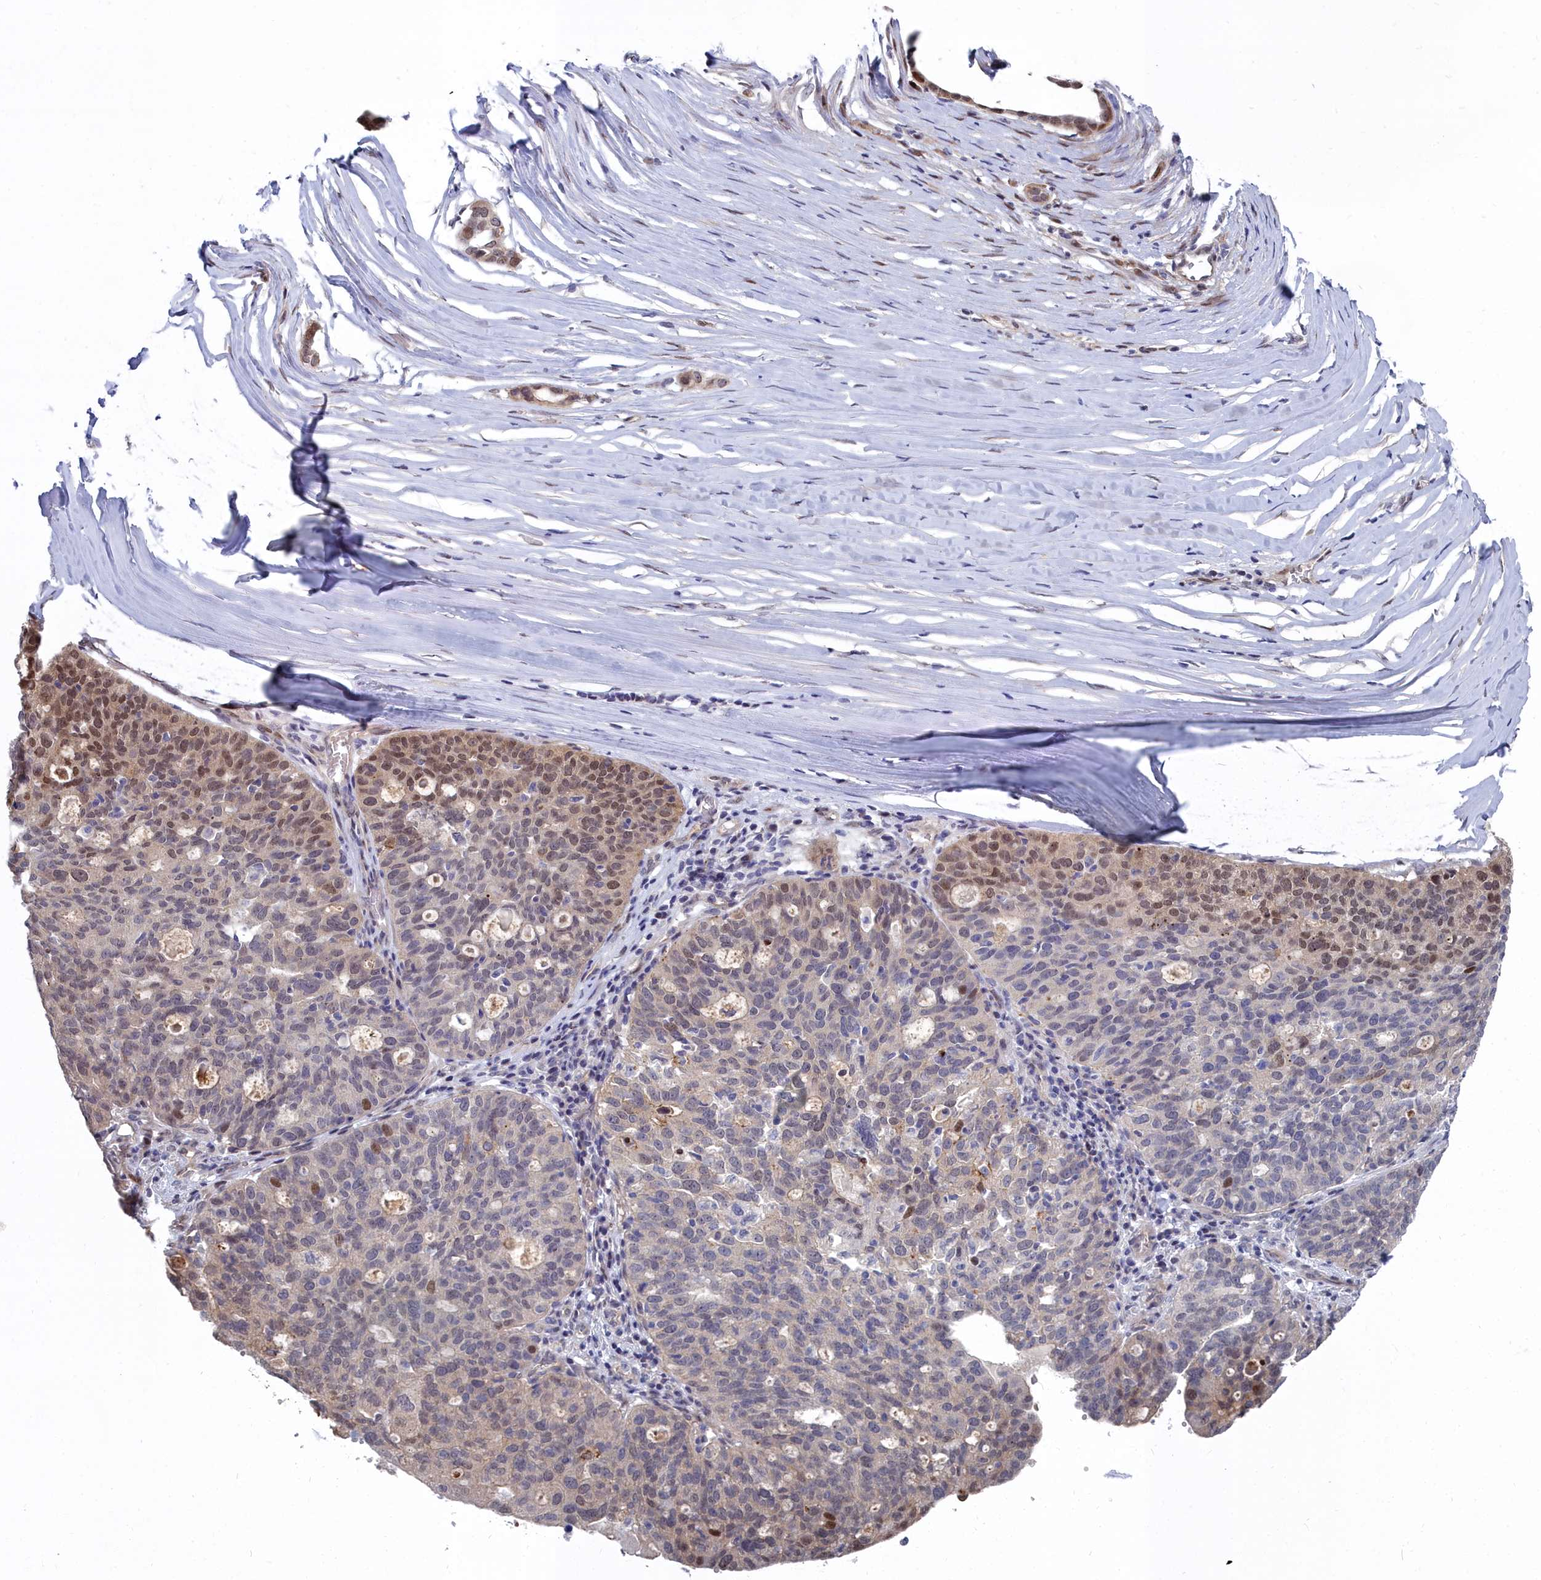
{"staining": {"intensity": "weak", "quantity": "<25%", "location": "nuclear"}, "tissue": "ovarian cancer", "cell_type": "Tumor cells", "image_type": "cancer", "snomed": [{"axis": "morphology", "description": "Cystadenocarcinoma, serous, NOS"}, {"axis": "topography", "description": "Ovary"}], "caption": "Ovarian cancer (serous cystadenocarcinoma) was stained to show a protein in brown. There is no significant staining in tumor cells. (Brightfield microscopy of DAB (3,3'-diaminobenzidine) immunohistochemistry at high magnification).", "gene": "RPS27A", "patient": {"sex": "female", "age": 59}}